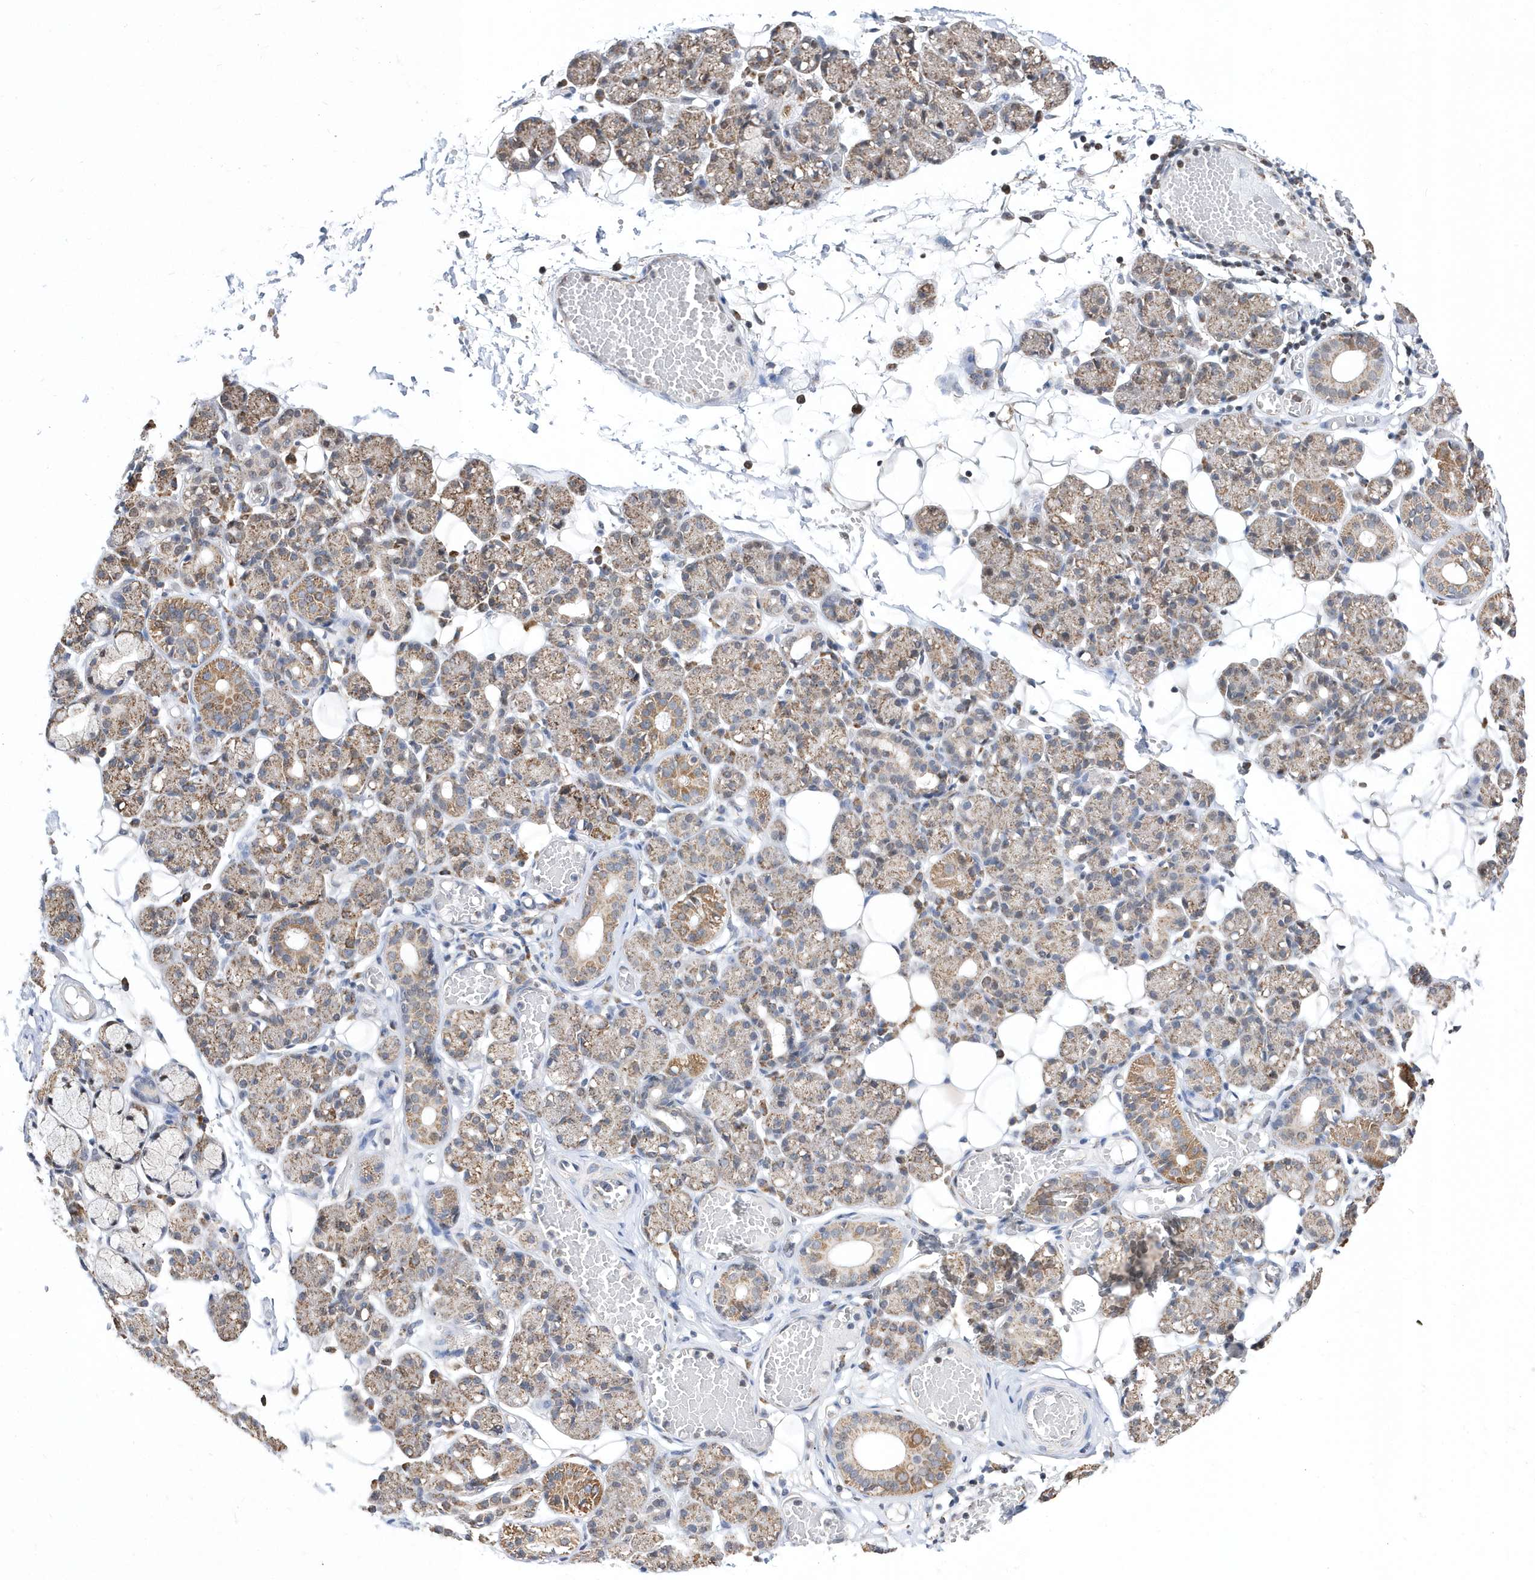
{"staining": {"intensity": "moderate", "quantity": "25%-75%", "location": "cytoplasmic/membranous"}, "tissue": "salivary gland", "cell_type": "Glandular cells", "image_type": "normal", "snomed": [{"axis": "morphology", "description": "Normal tissue, NOS"}, {"axis": "topography", "description": "Salivary gland"}], "caption": "High-magnification brightfield microscopy of unremarkable salivary gland stained with DAB (brown) and counterstained with hematoxylin (blue). glandular cells exhibit moderate cytoplasmic/membranous expression is seen in approximately25%-75% of cells.", "gene": "SPATA5", "patient": {"sex": "male", "age": 63}}